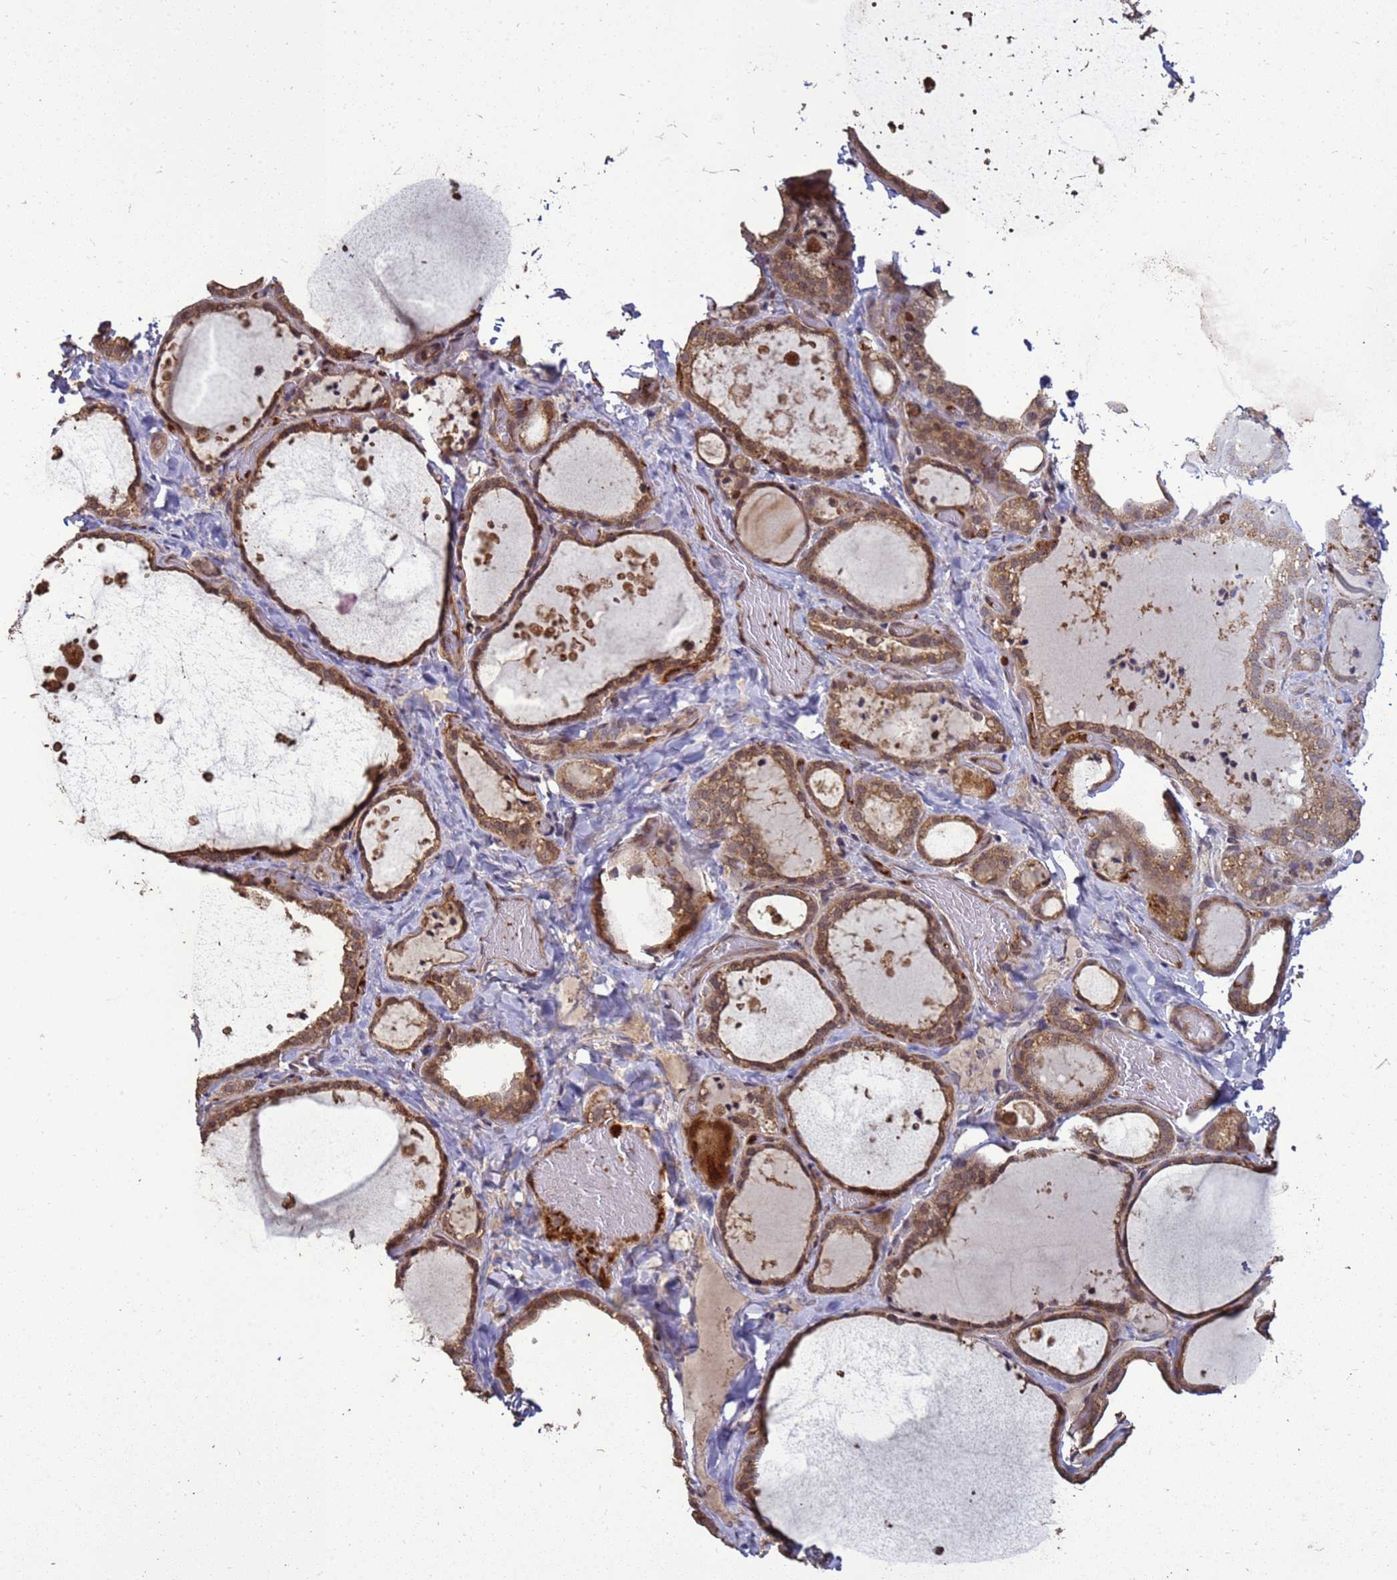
{"staining": {"intensity": "strong", "quantity": ">75%", "location": "cytoplasmic/membranous,nuclear"}, "tissue": "thyroid gland", "cell_type": "Glandular cells", "image_type": "normal", "snomed": [{"axis": "morphology", "description": "Normal tissue, NOS"}, {"axis": "topography", "description": "Thyroid gland"}], "caption": "The image exhibits immunohistochemical staining of benign thyroid gland. There is strong cytoplasmic/membranous,nuclear positivity is appreciated in approximately >75% of glandular cells.", "gene": "CRBN", "patient": {"sex": "female", "age": 44}}